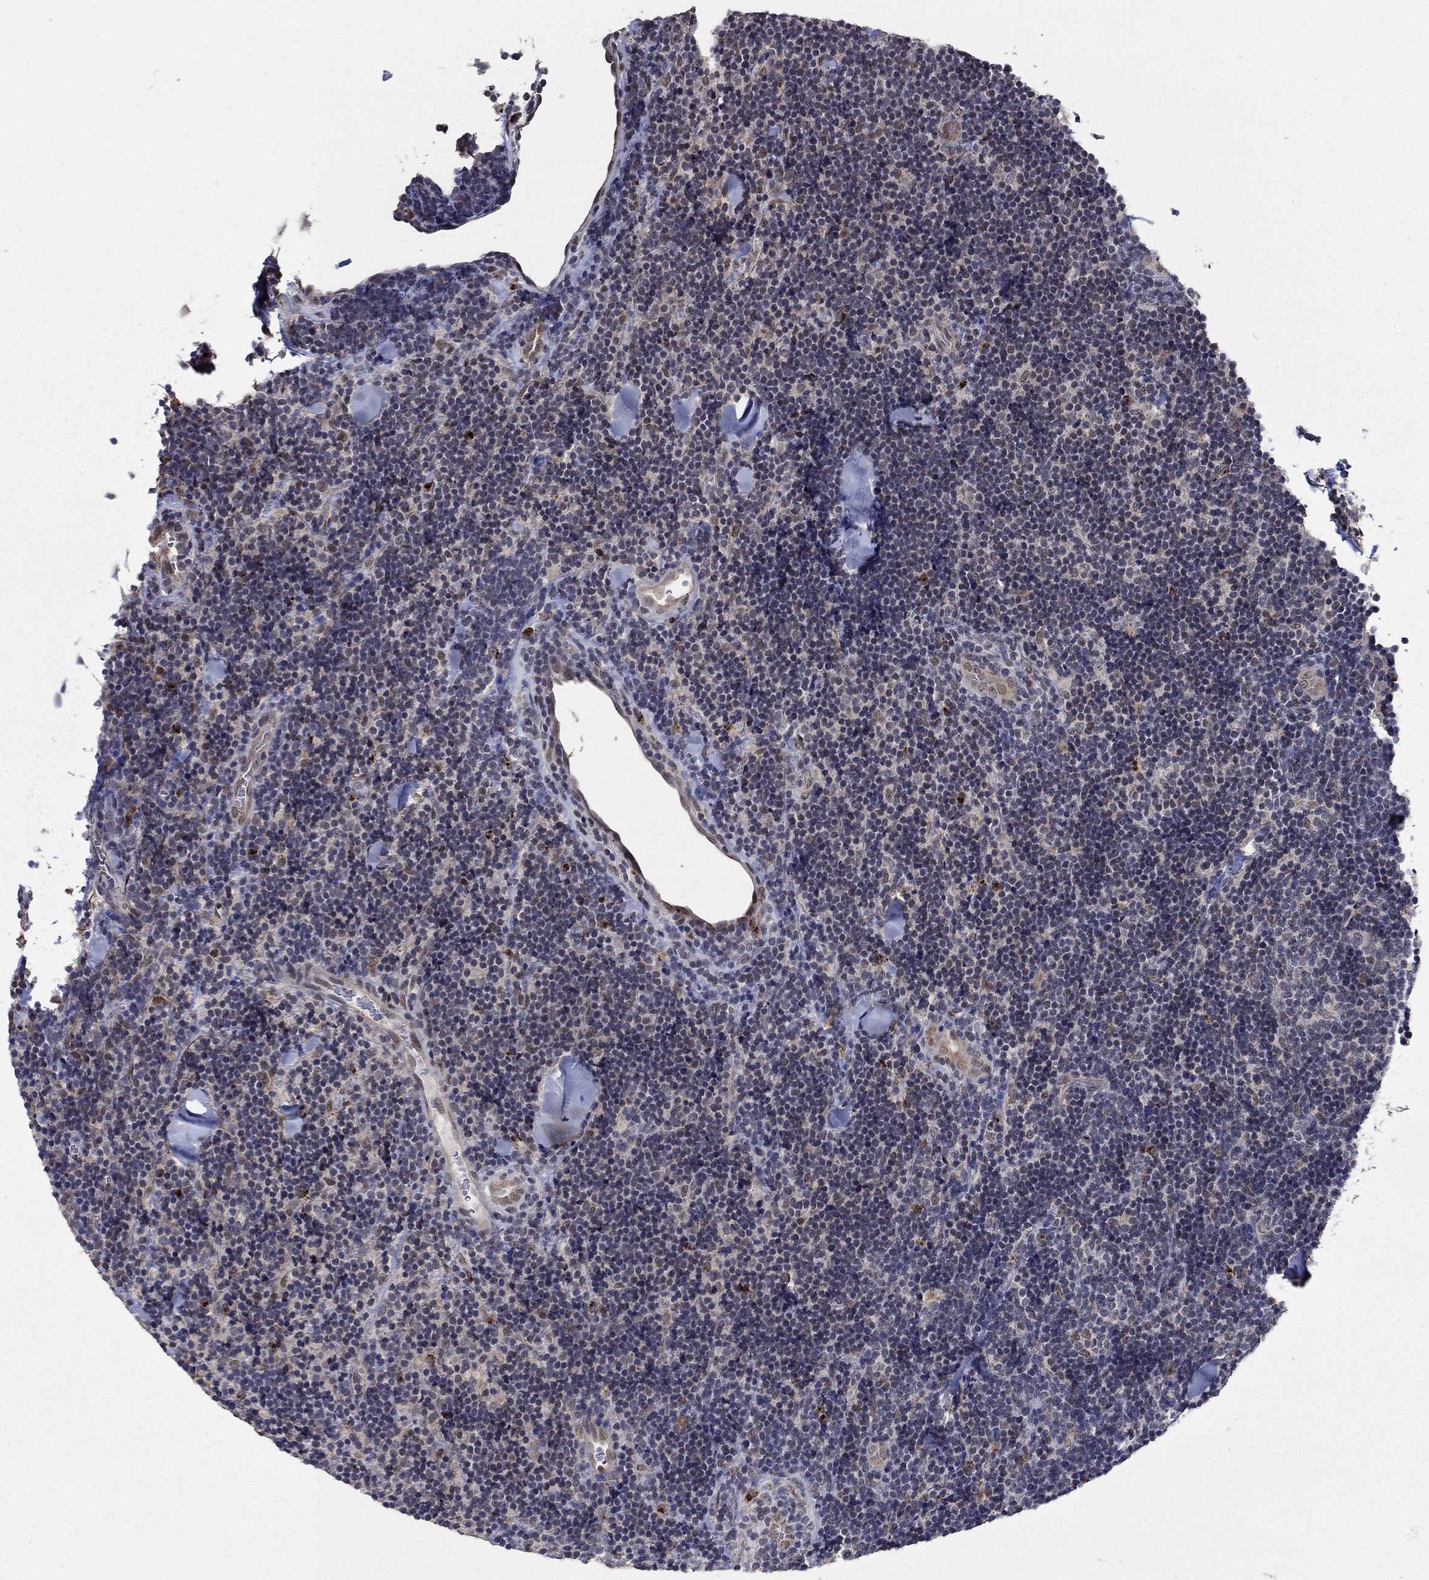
{"staining": {"intensity": "negative", "quantity": "none", "location": "none"}, "tissue": "lymphoma", "cell_type": "Tumor cells", "image_type": "cancer", "snomed": [{"axis": "morphology", "description": "Malignant lymphoma, non-Hodgkin's type, Low grade"}, {"axis": "topography", "description": "Lymph node"}], "caption": "Tumor cells show no significant expression in lymphoma.", "gene": "GRIA3", "patient": {"sex": "female", "age": 56}}